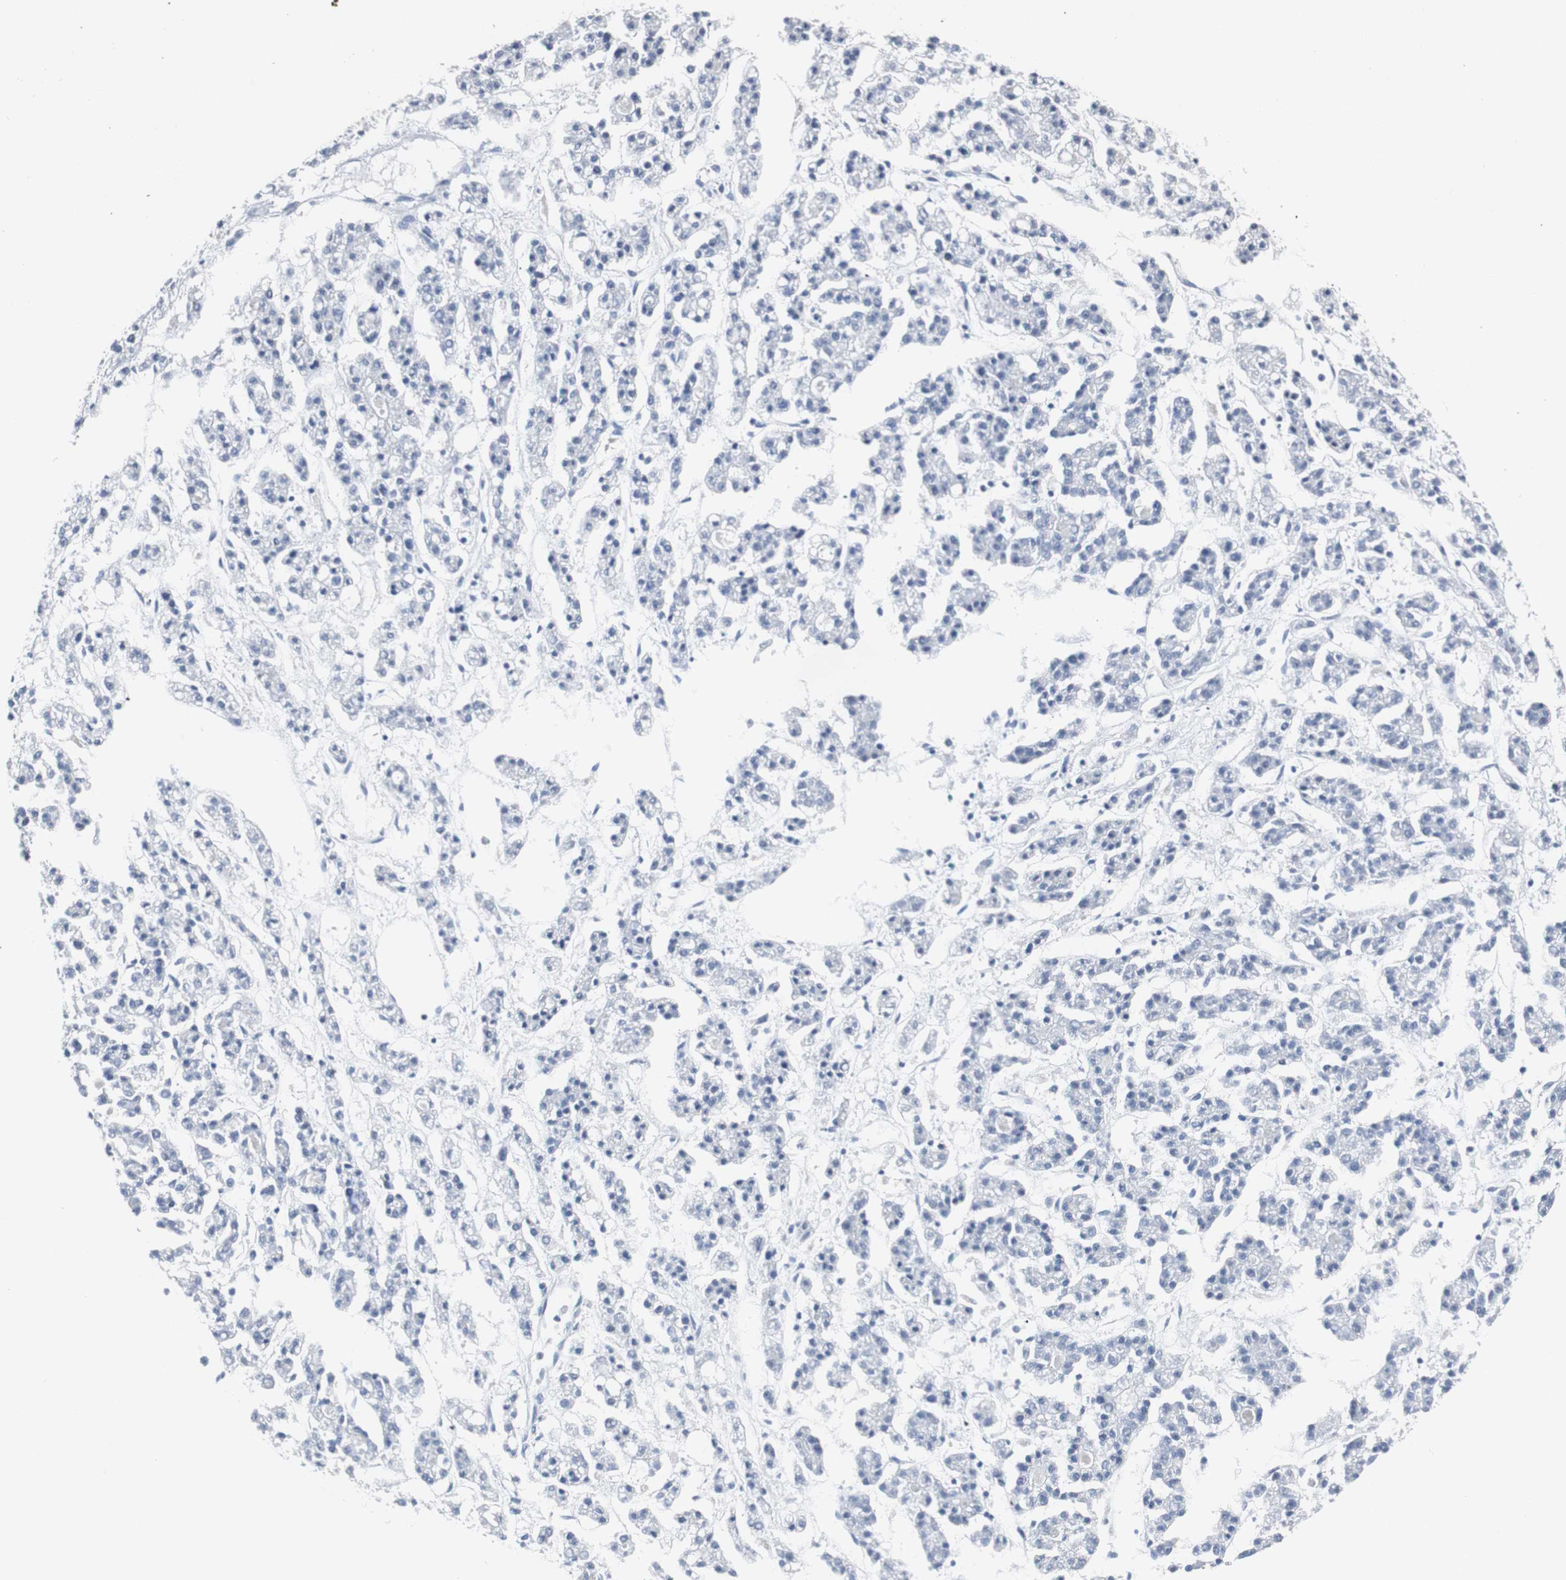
{"staining": {"intensity": "negative", "quantity": "none", "location": "none"}, "tissue": "liver cancer", "cell_type": "Tumor cells", "image_type": "cancer", "snomed": [{"axis": "morphology", "description": "Carcinoma, Hepatocellular, NOS"}, {"axis": "topography", "description": "Liver"}], "caption": "Liver hepatocellular carcinoma was stained to show a protein in brown. There is no significant positivity in tumor cells.", "gene": "SOX30", "patient": {"sex": "male", "age": 70}}